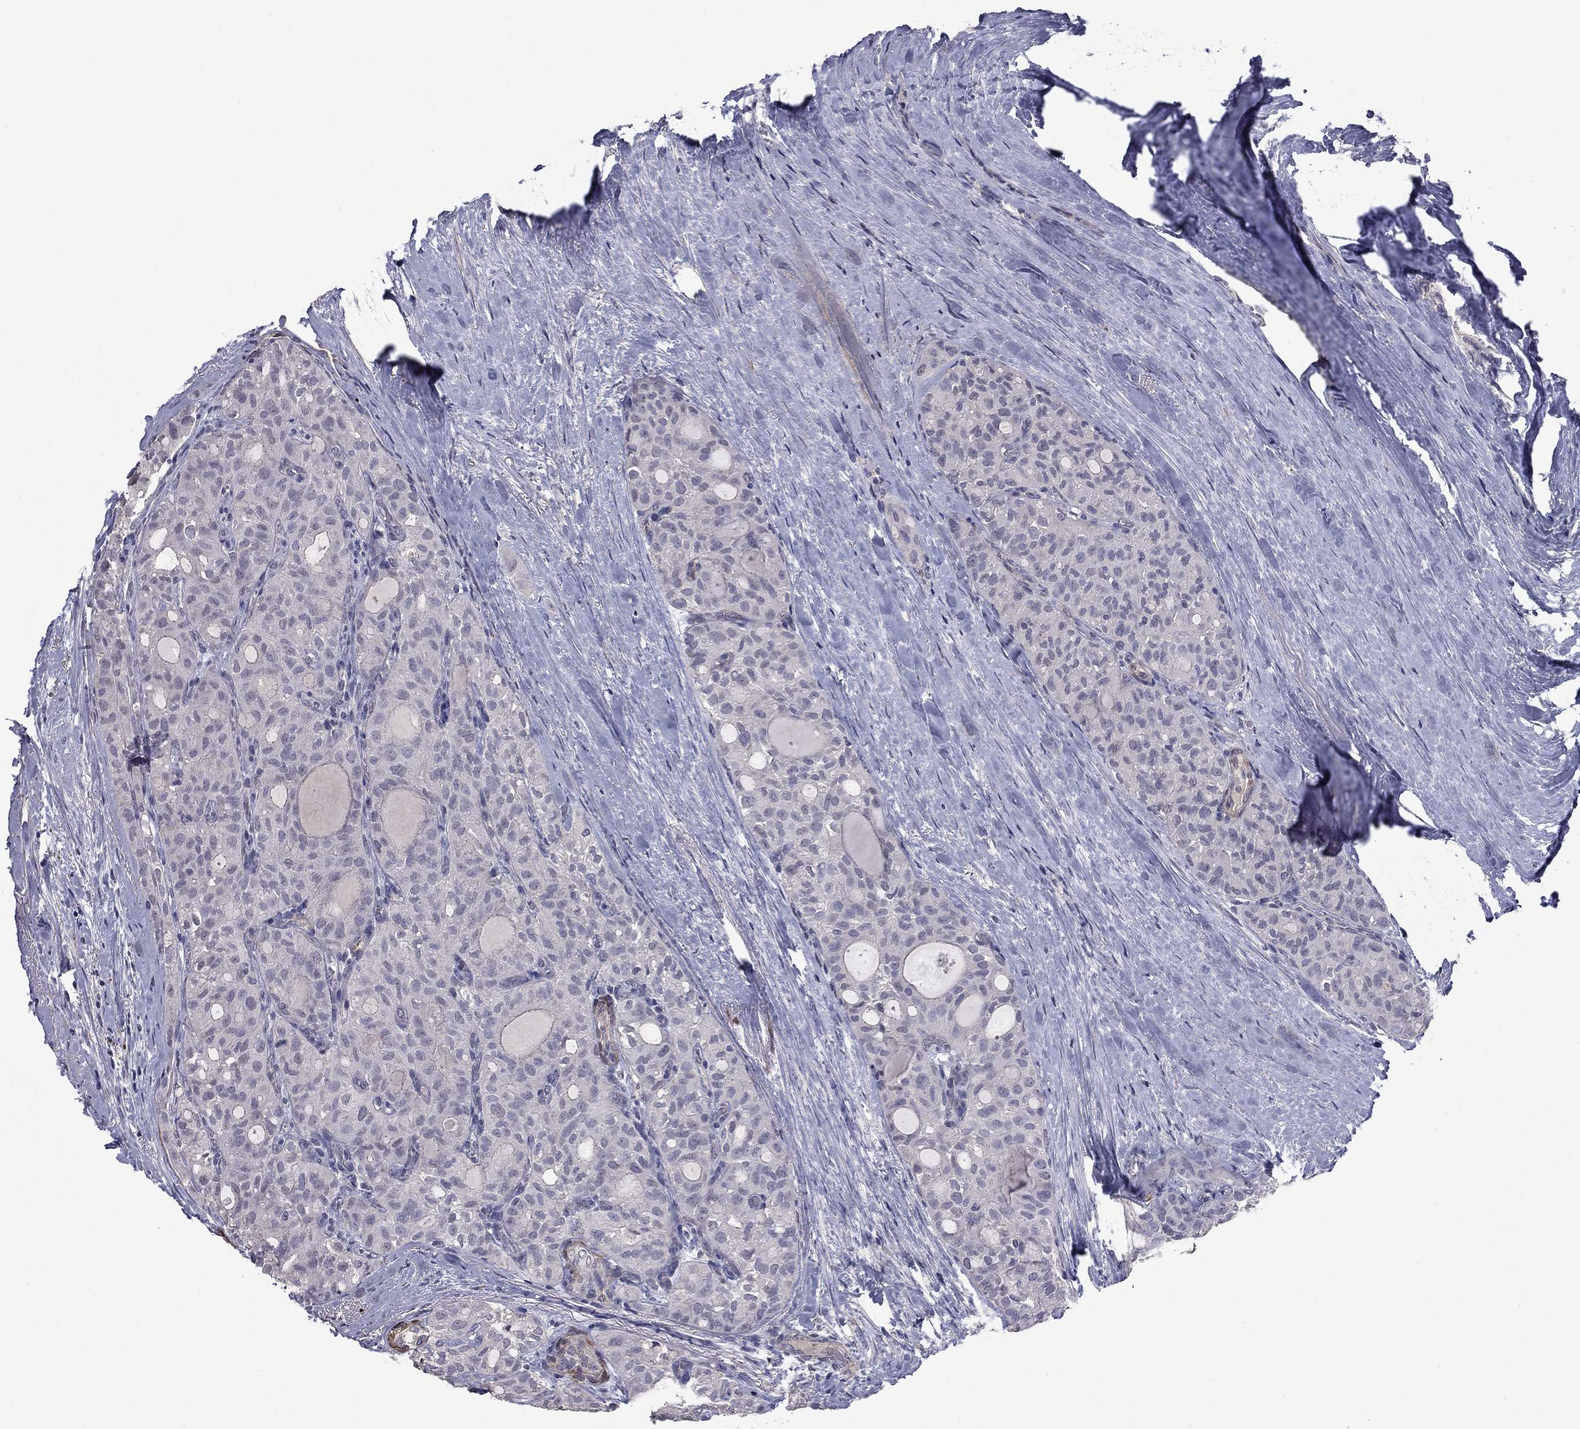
{"staining": {"intensity": "negative", "quantity": "none", "location": "none"}, "tissue": "thyroid cancer", "cell_type": "Tumor cells", "image_type": "cancer", "snomed": [{"axis": "morphology", "description": "Follicular adenoma carcinoma, NOS"}, {"axis": "topography", "description": "Thyroid gland"}], "caption": "A histopathology image of human thyroid follicular adenoma carcinoma is negative for staining in tumor cells. Nuclei are stained in blue.", "gene": "IP6K3", "patient": {"sex": "male", "age": 75}}